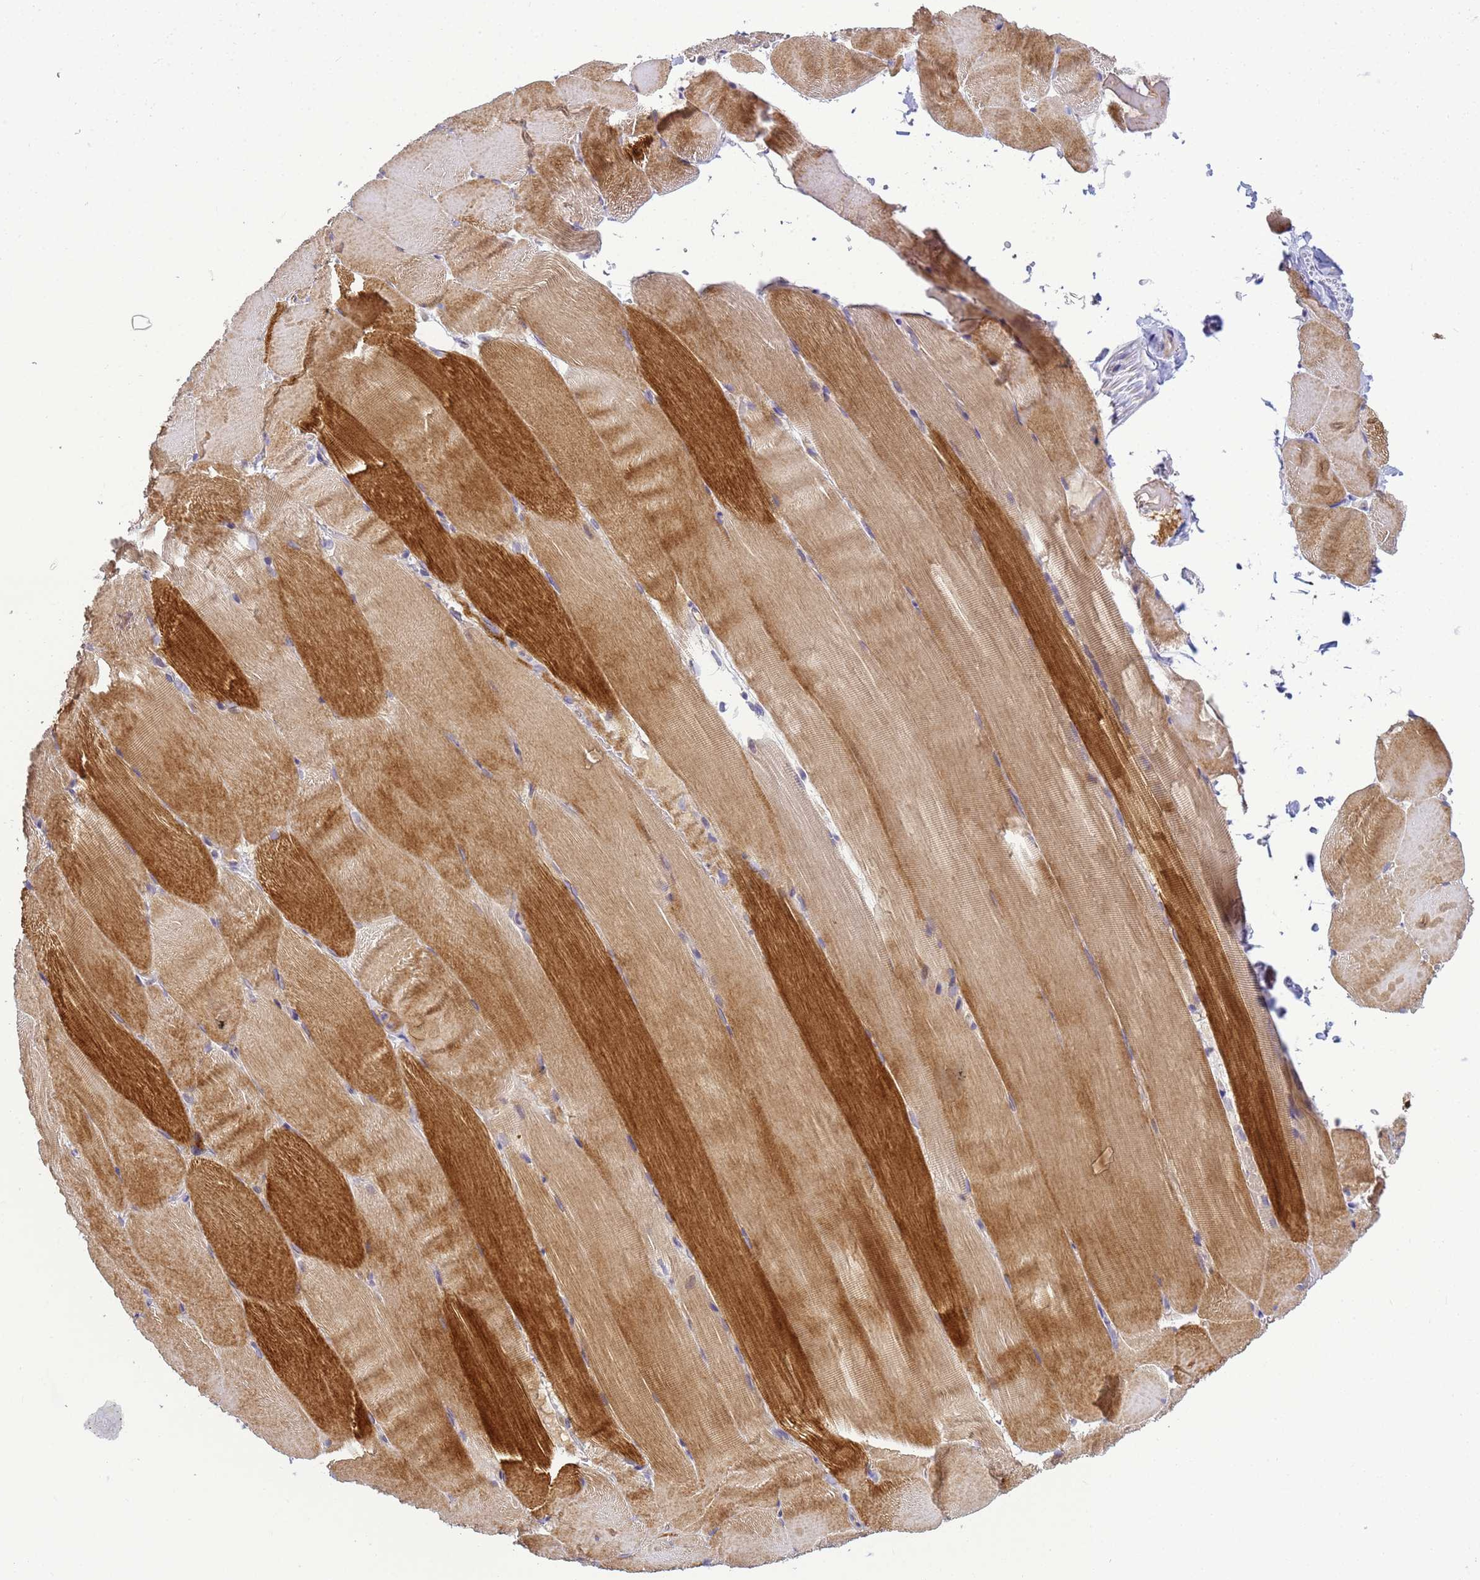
{"staining": {"intensity": "moderate", "quantity": ">75%", "location": "cytoplasmic/membranous"}, "tissue": "skeletal muscle", "cell_type": "Myocytes", "image_type": "normal", "snomed": [{"axis": "morphology", "description": "Normal tissue, NOS"}, {"axis": "topography", "description": "Skeletal muscle"}, {"axis": "topography", "description": "Parathyroid gland"}], "caption": "A histopathology image of skeletal muscle stained for a protein exhibits moderate cytoplasmic/membranous brown staining in myocytes.", "gene": "TMEM74B", "patient": {"sex": "female", "age": 37}}